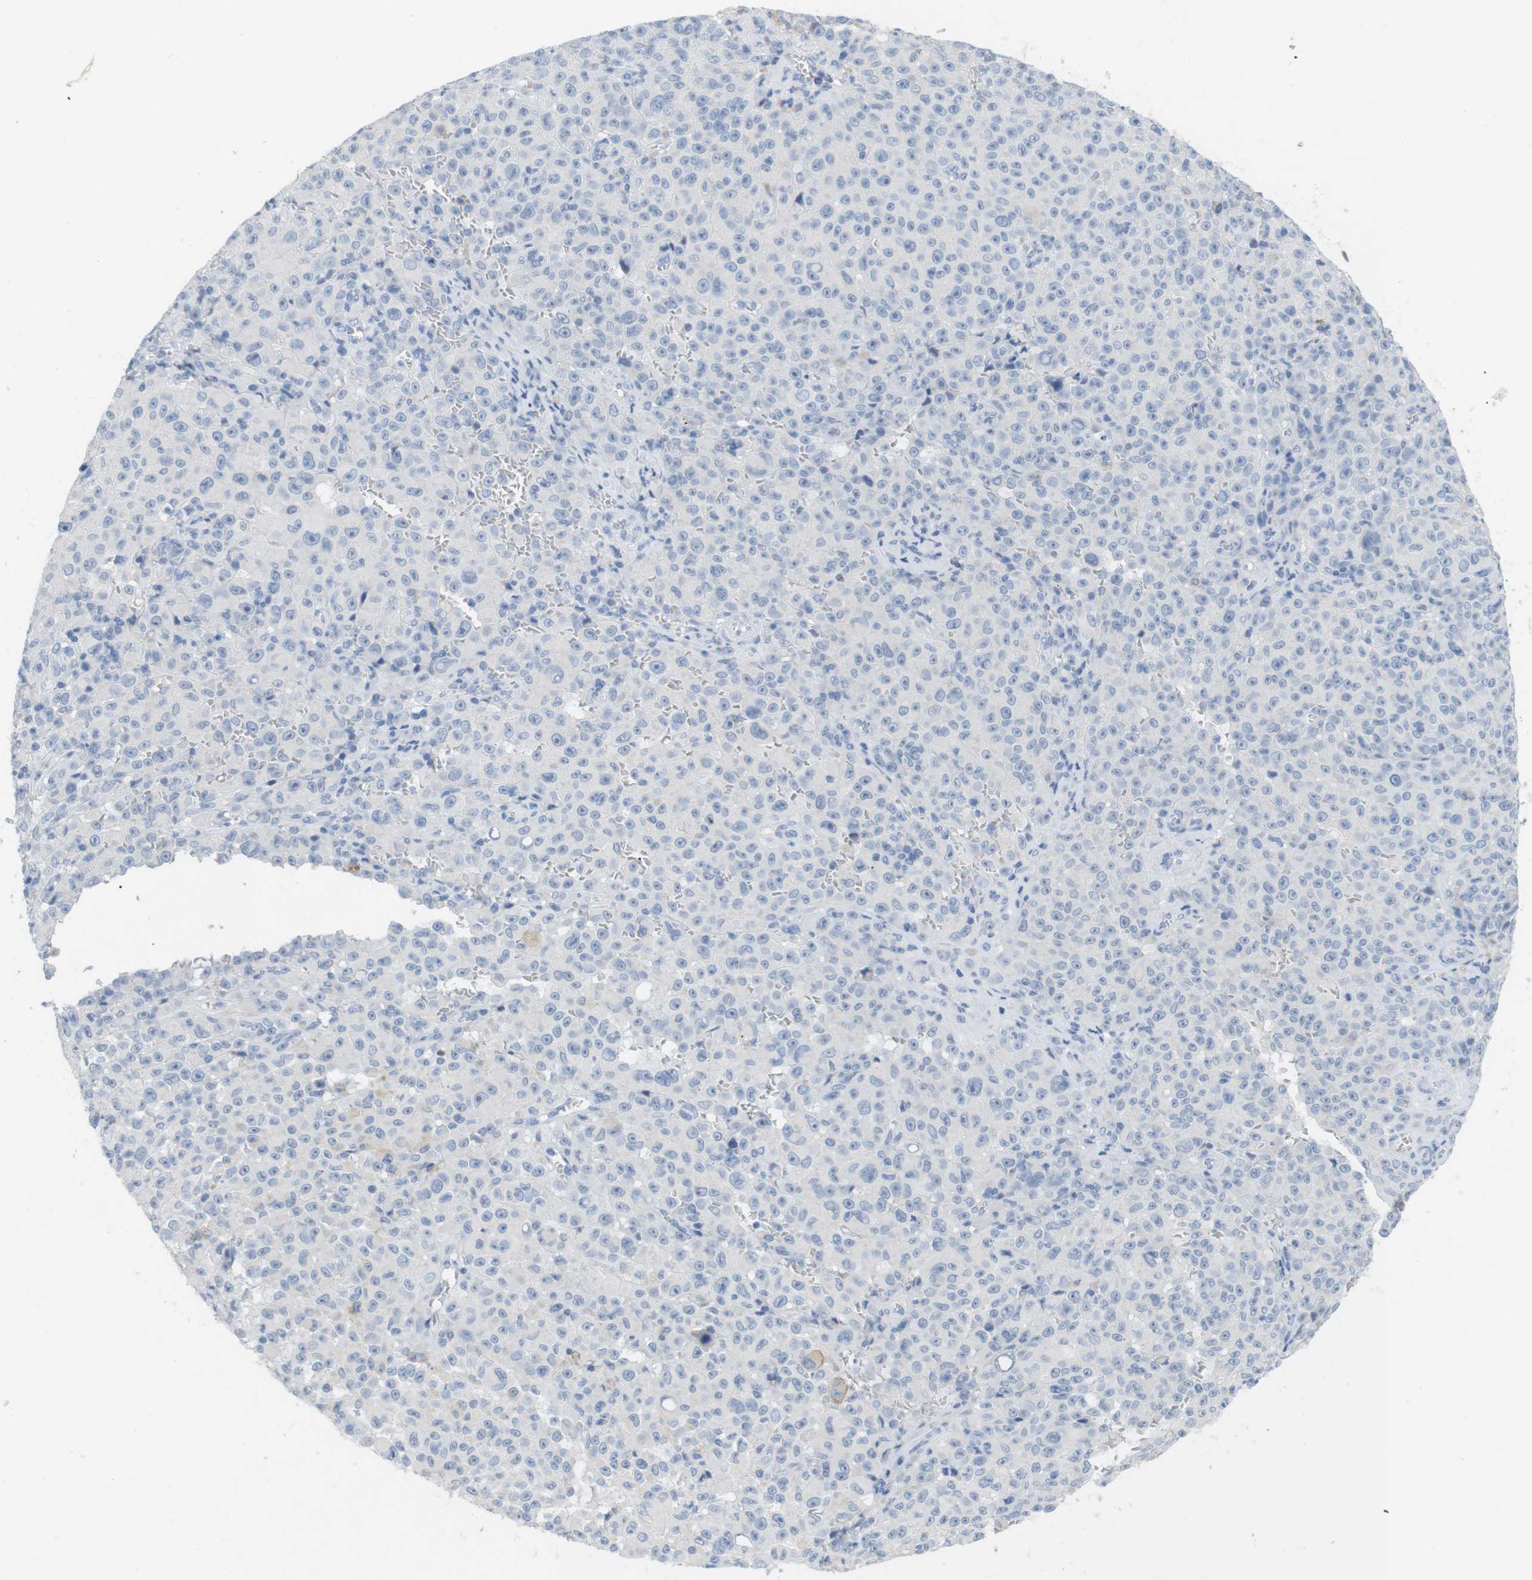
{"staining": {"intensity": "negative", "quantity": "none", "location": "none"}, "tissue": "melanoma", "cell_type": "Tumor cells", "image_type": "cancer", "snomed": [{"axis": "morphology", "description": "Malignant melanoma, NOS"}, {"axis": "topography", "description": "Skin"}], "caption": "This micrograph is of malignant melanoma stained with immunohistochemistry to label a protein in brown with the nuclei are counter-stained blue. There is no positivity in tumor cells.", "gene": "HBG2", "patient": {"sex": "female", "age": 82}}